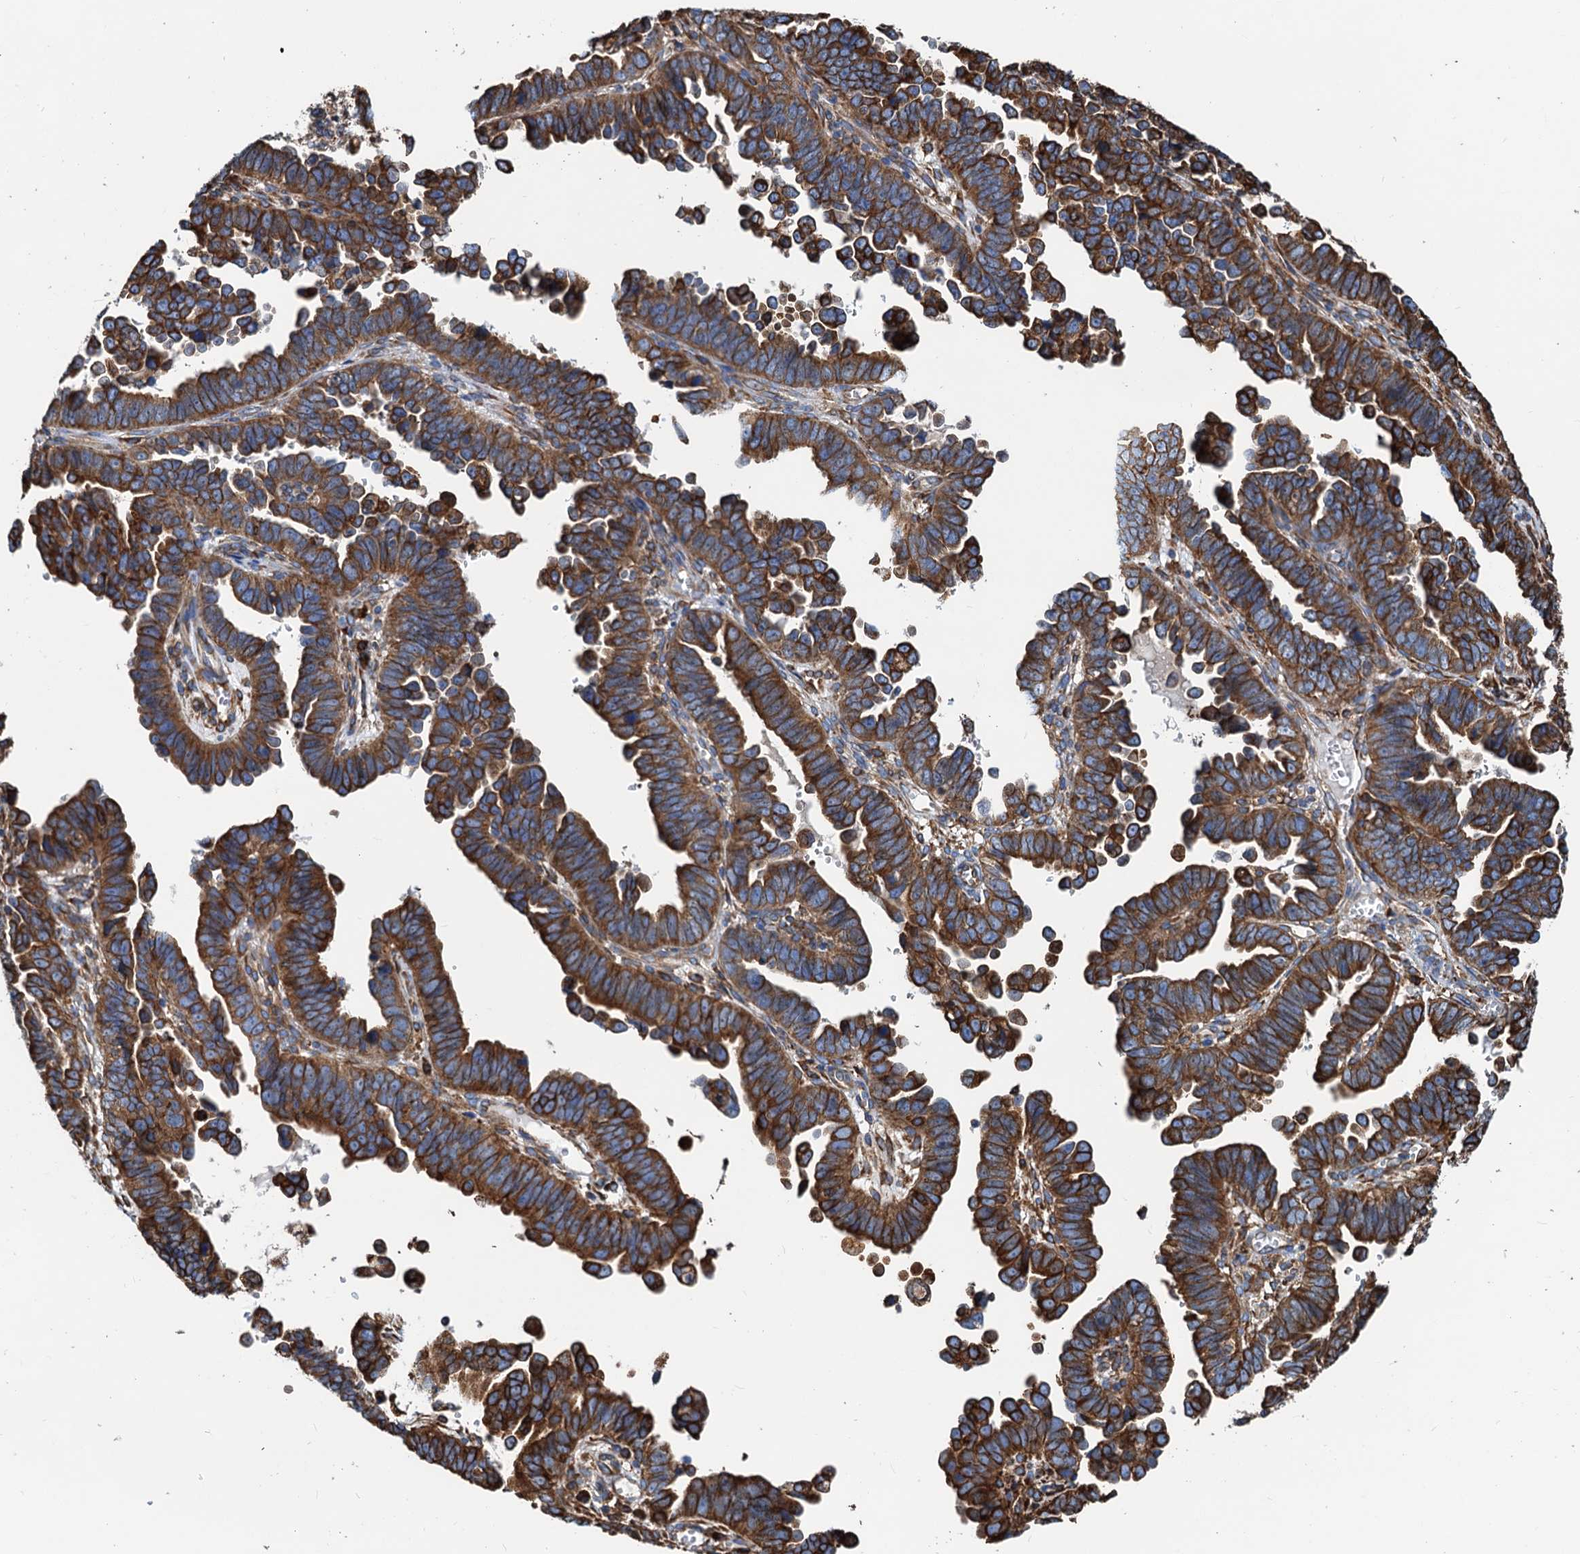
{"staining": {"intensity": "strong", "quantity": ">75%", "location": "cytoplasmic/membranous"}, "tissue": "endometrial cancer", "cell_type": "Tumor cells", "image_type": "cancer", "snomed": [{"axis": "morphology", "description": "Adenocarcinoma, NOS"}, {"axis": "topography", "description": "Endometrium"}], "caption": "Human endometrial cancer (adenocarcinoma) stained with a protein marker exhibits strong staining in tumor cells.", "gene": "HSPA5", "patient": {"sex": "female", "age": 75}}